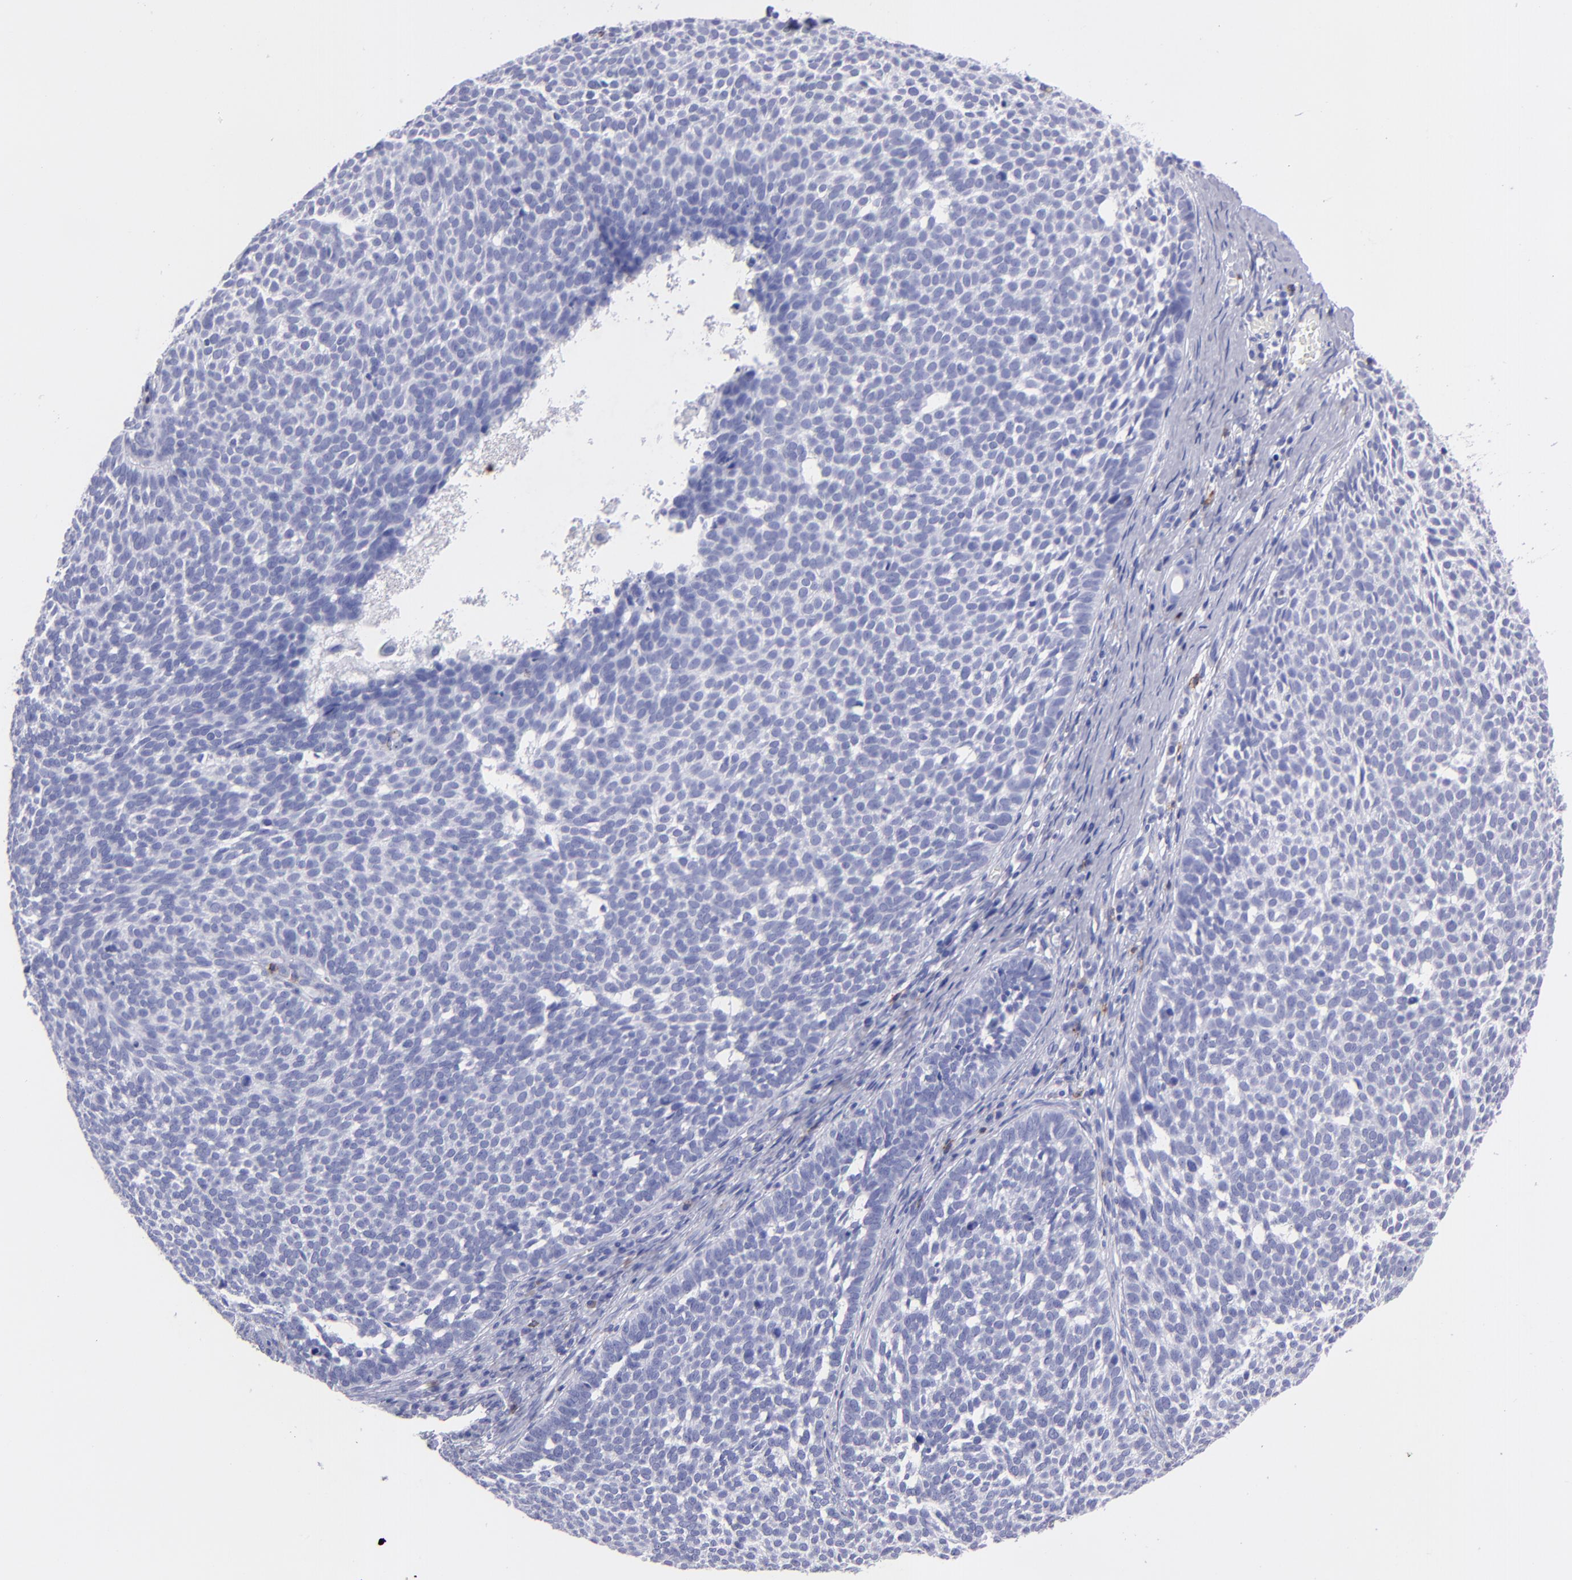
{"staining": {"intensity": "negative", "quantity": "none", "location": "none"}, "tissue": "skin cancer", "cell_type": "Tumor cells", "image_type": "cancer", "snomed": [{"axis": "morphology", "description": "Basal cell carcinoma"}, {"axis": "topography", "description": "Skin"}], "caption": "This is an IHC histopathology image of human skin basal cell carcinoma. There is no positivity in tumor cells.", "gene": "CD6", "patient": {"sex": "male", "age": 63}}